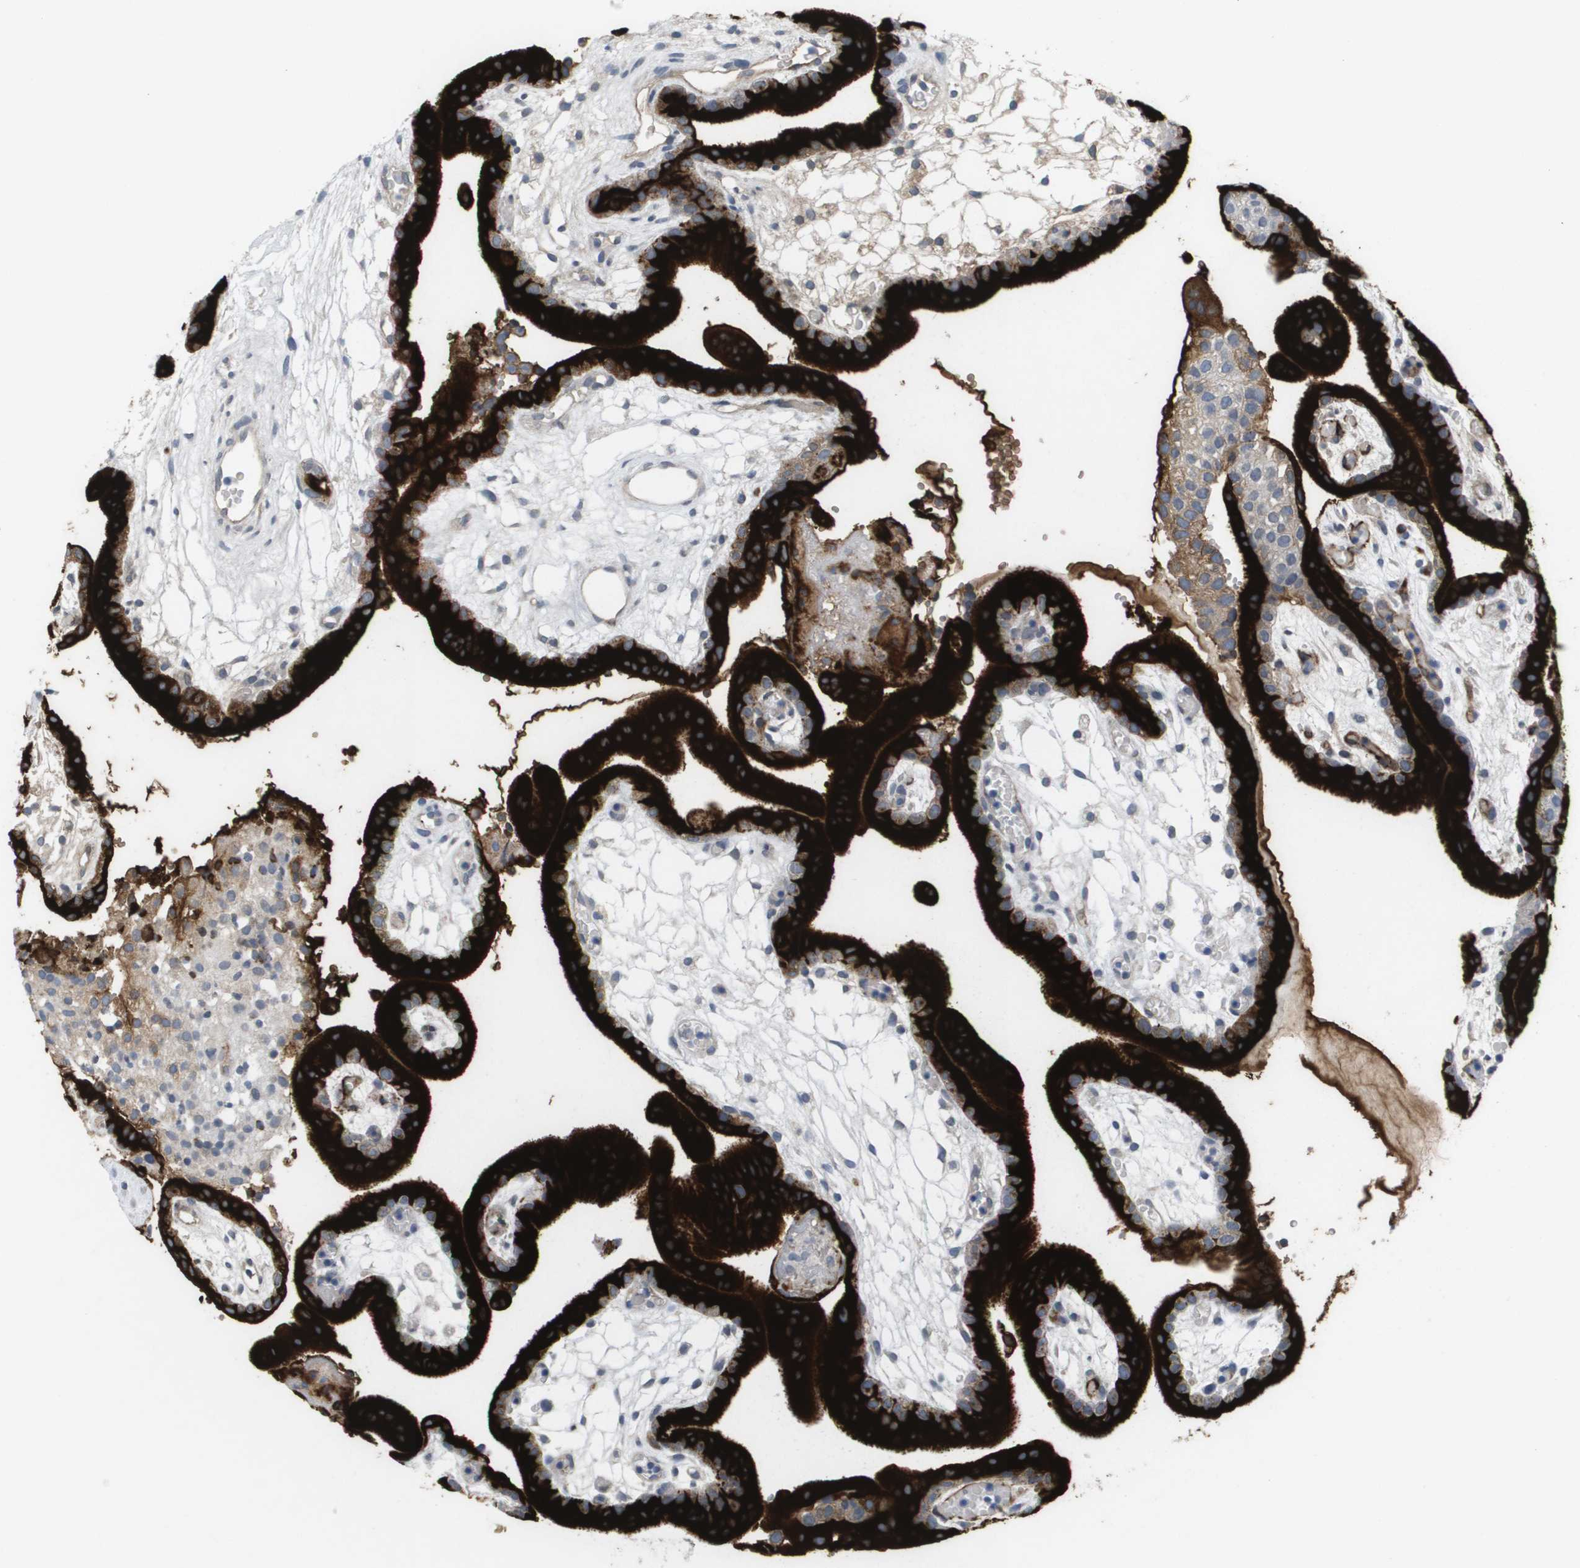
{"staining": {"intensity": "strong", "quantity": ">75%", "location": "cytoplasmic/membranous"}, "tissue": "placenta", "cell_type": "Trophoblastic cells", "image_type": "normal", "snomed": [{"axis": "morphology", "description": "Normal tissue, NOS"}, {"axis": "topography", "description": "Placenta"}], "caption": "Protein expression by immunohistochemistry demonstrates strong cytoplasmic/membranous staining in about >75% of trophoblastic cells in unremarkable placenta.", "gene": "ANGPT2", "patient": {"sex": "female", "age": 18}}